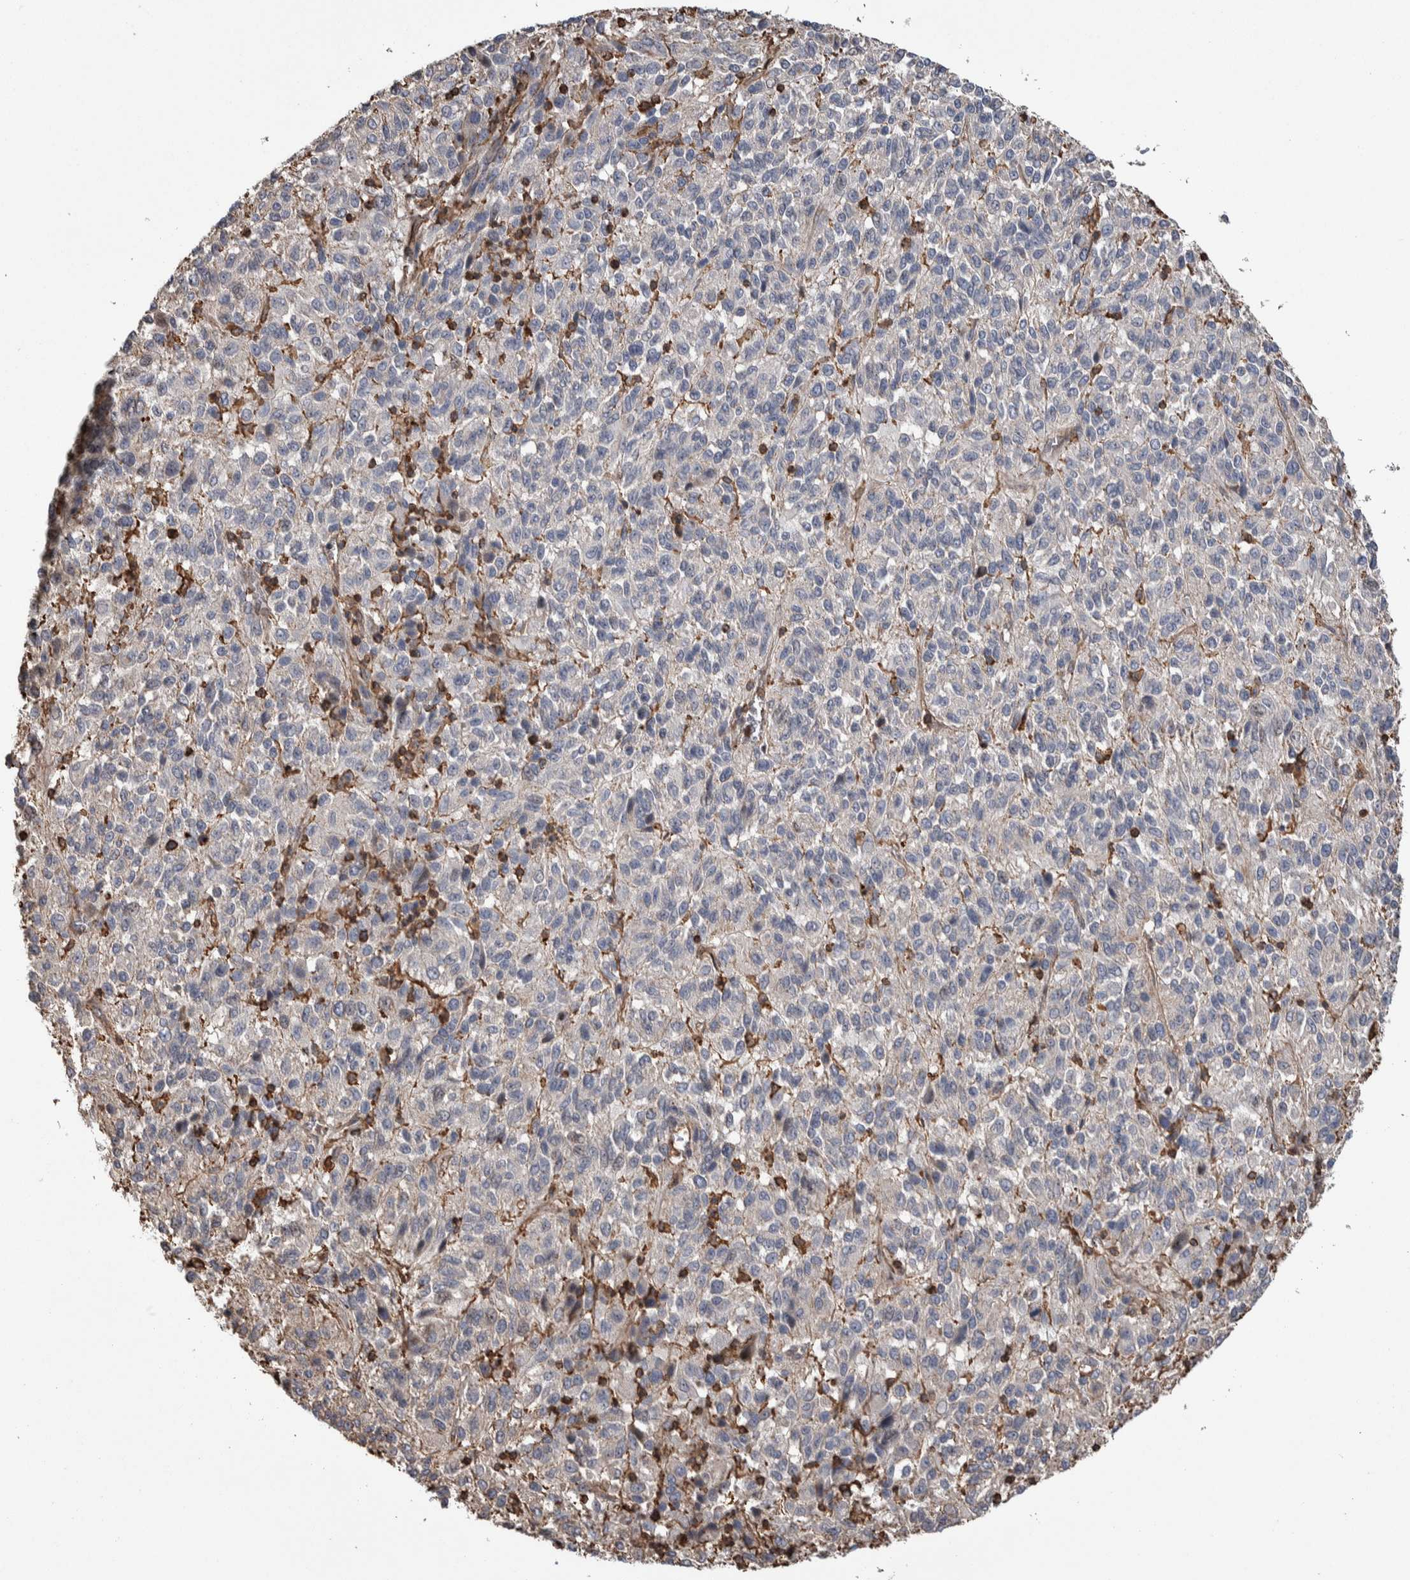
{"staining": {"intensity": "weak", "quantity": "<25%", "location": "cytoplasmic/membranous"}, "tissue": "melanoma", "cell_type": "Tumor cells", "image_type": "cancer", "snomed": [{"axis": "morphology", "description": "Malignant melanoma, Metastatic site"}, {"axis": "topography", "description": "Lung"}], "caption": "Melanoma stained for a protein using immunohistochemistry (IHC) displays no staining tumor cells.", "gene": "ENPP2", "patient": {"sex": "male", "age": 64}}